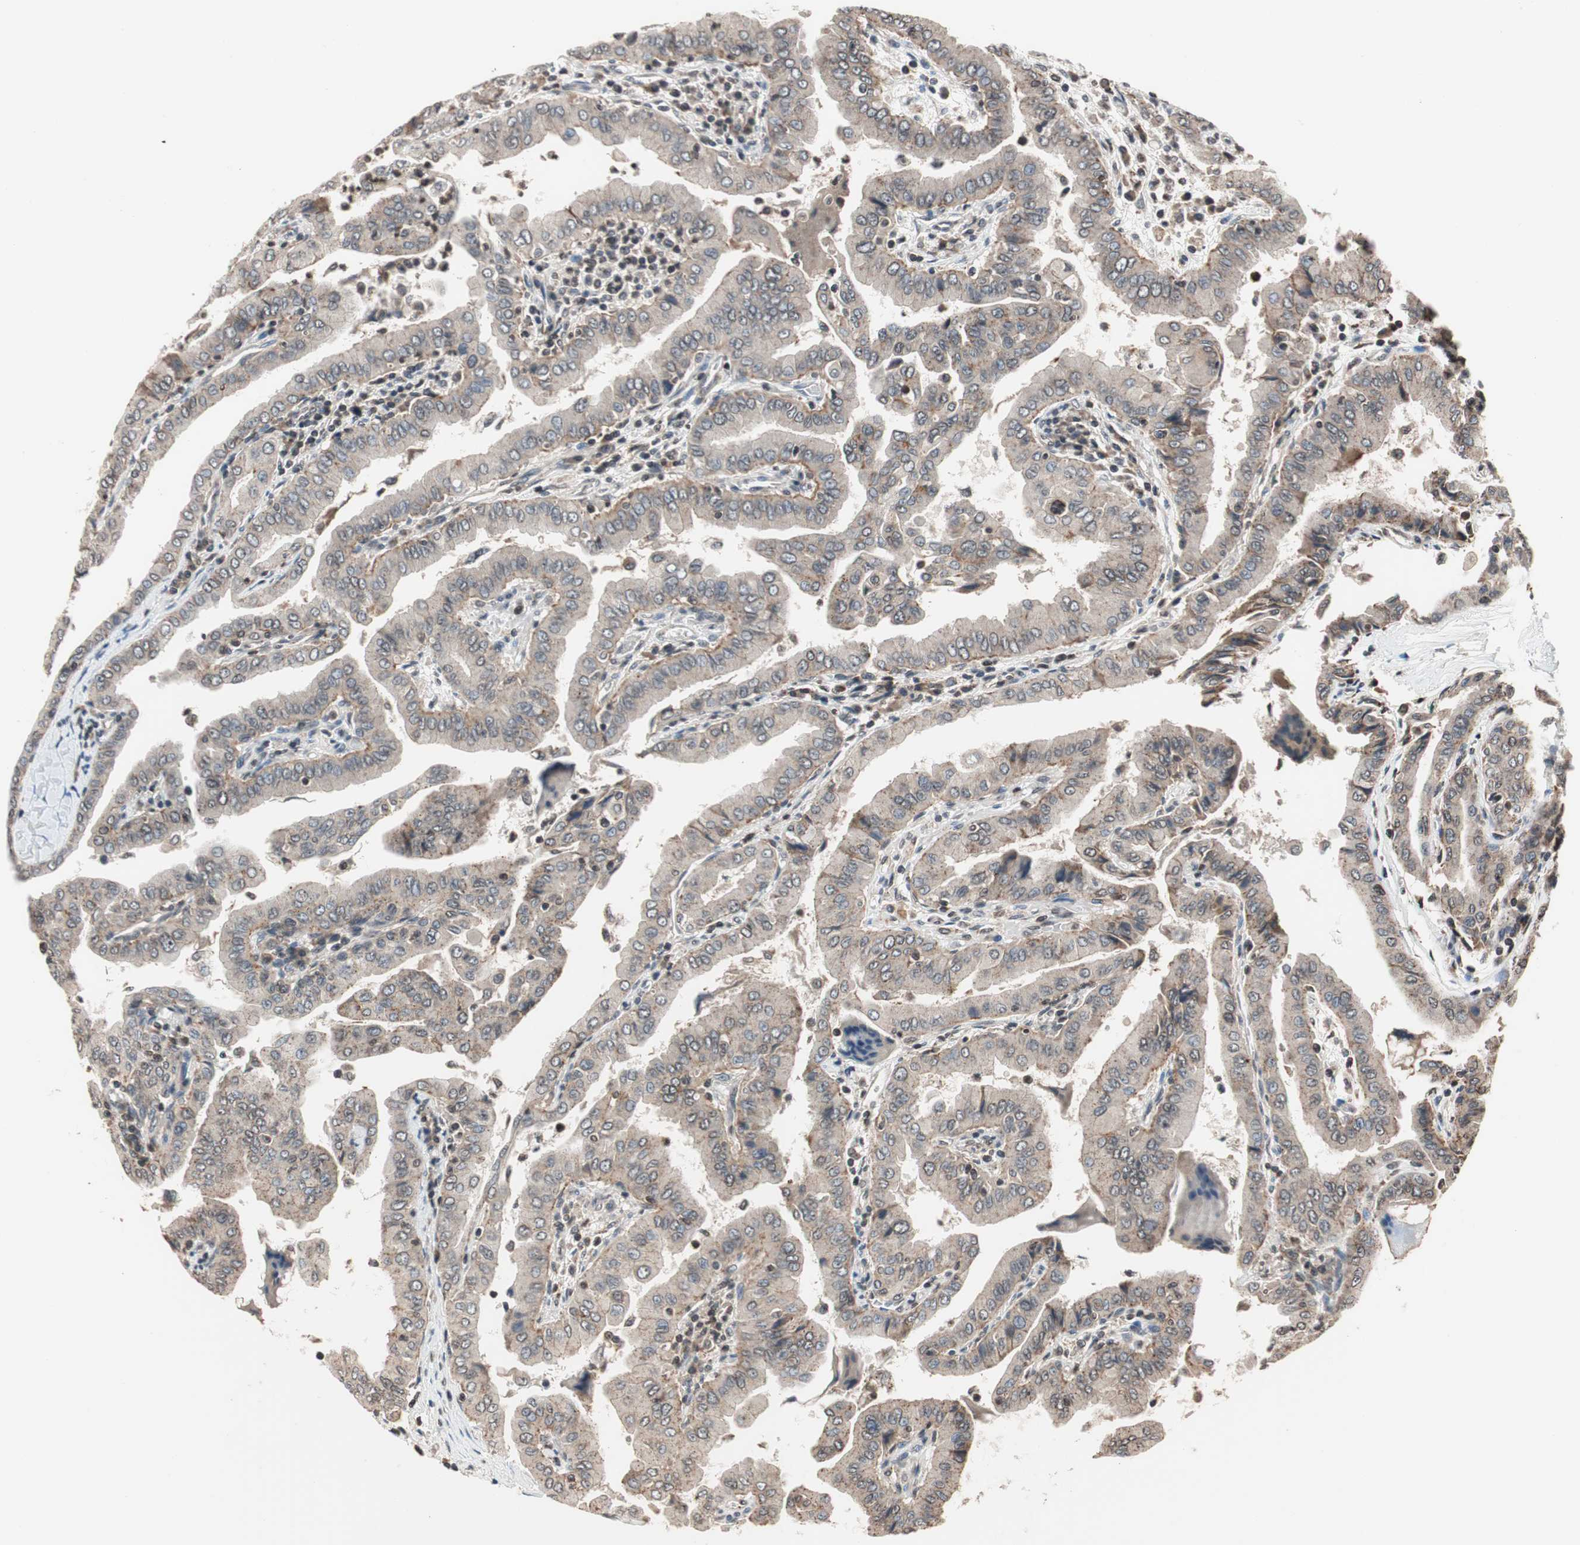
{"staining": {"intensity": "weak", "quantity": ">75%", "location": "cytoplasmic/membranous"}, "tissue": "thyroid cancer", "cell_type": "Tumor cells", "image_type": "cancer", "snomed": [{"axis": "morphology", "description": "Papillary adenocarcinoma, NOS"}, {"axis": "topography", "description": "Thyroid gland"}], "caption": "Thyroid papillary adenocarcinoma stained with a brown dye reveals weak cytoplasmic/membranous positive expression in approximately >75% of tumor cells.", "gene": "RFC1", "patient": {"sex": "male", "age": 33}}